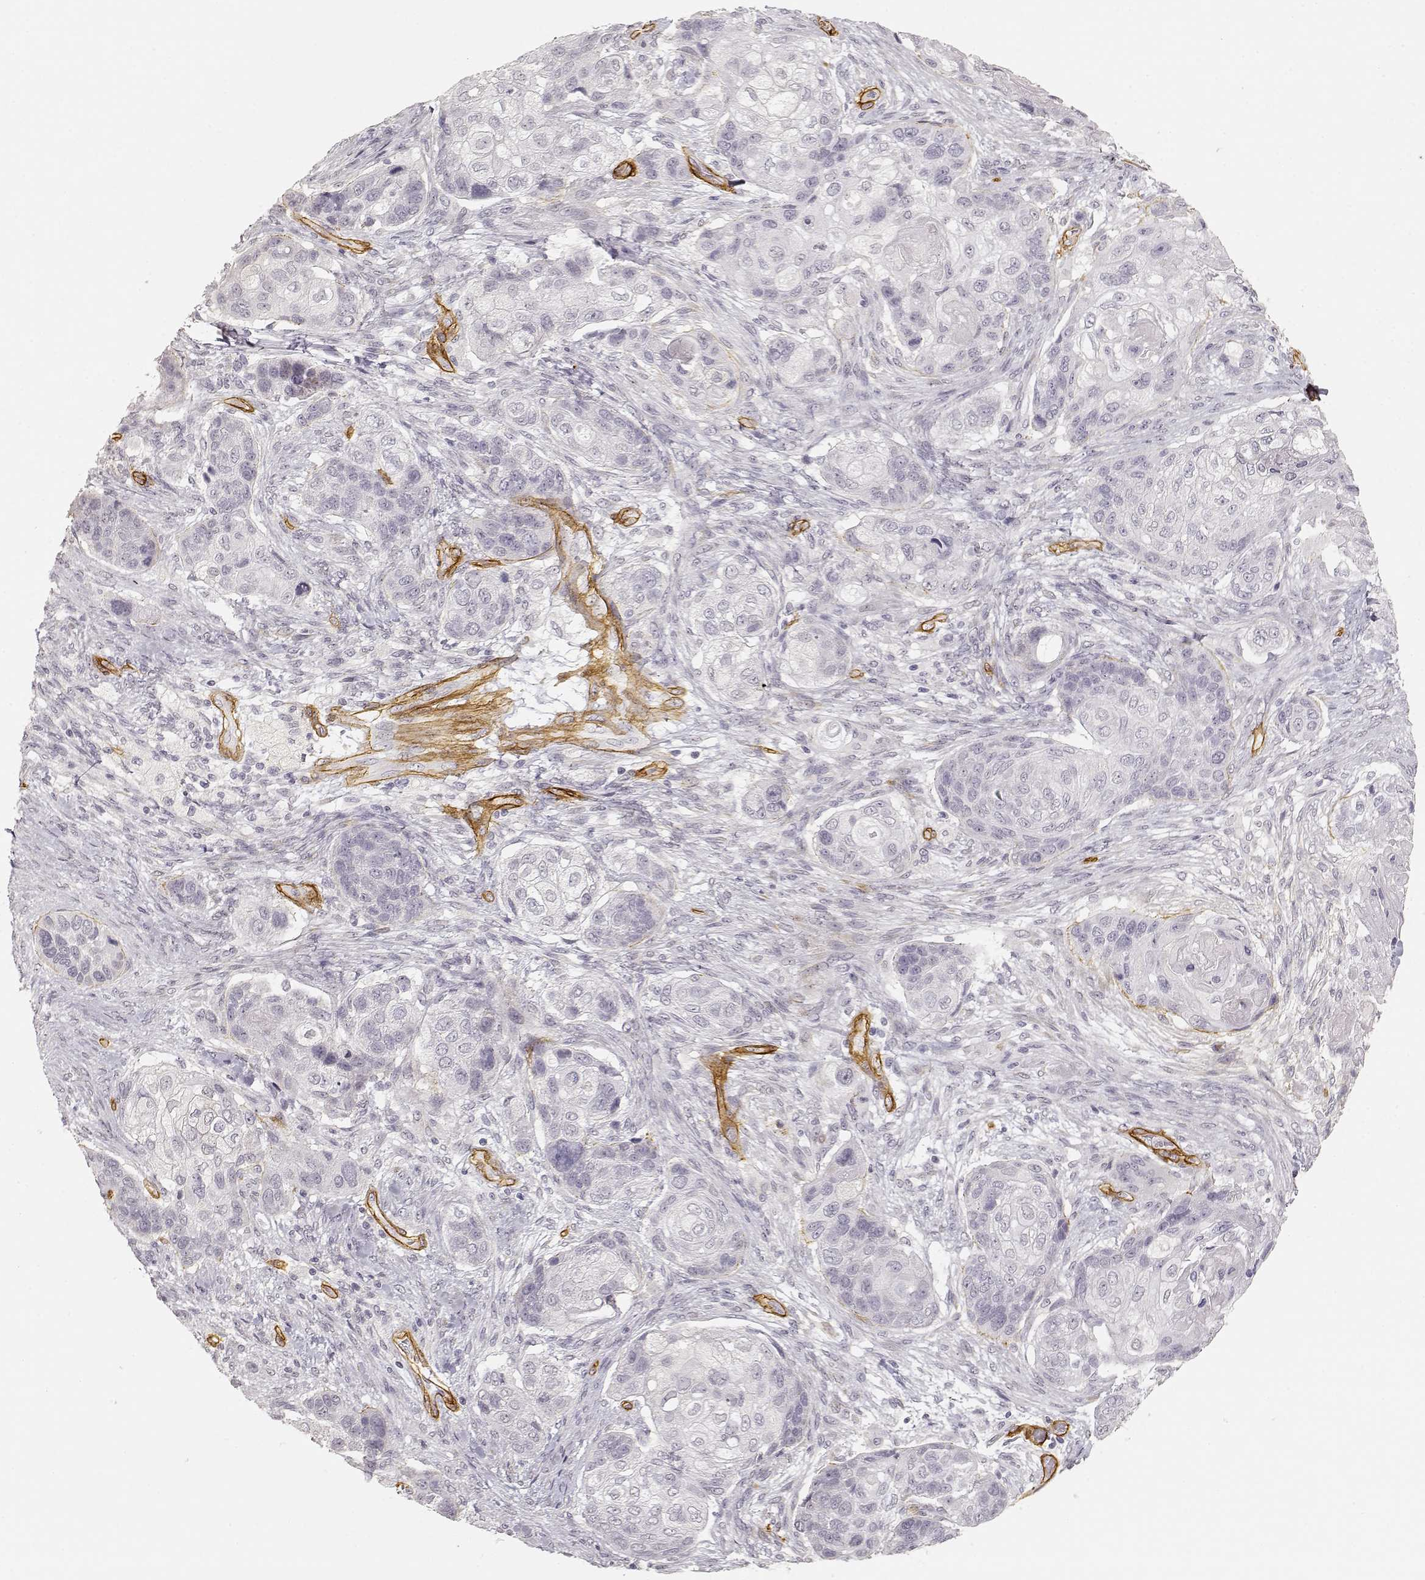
{"staining": {"intensity": "negative", "quantity": "none", "location": "none"}, "tissue": "lung cancer", "cell_type": "Tumor cells", "image_type": "cancer", "snomed": [{"axis": "morphology", "description": "Squamous cell carcinoma, NOS"}, {"axis": "topography", "description": "Lung"}], "caption": "The photomicrograph reveals no significant positivity in tumor cells of squamous cell carcinoma (lung).", "gene": "LAMA4", "patient": {"sex": "male", "age": 69}}